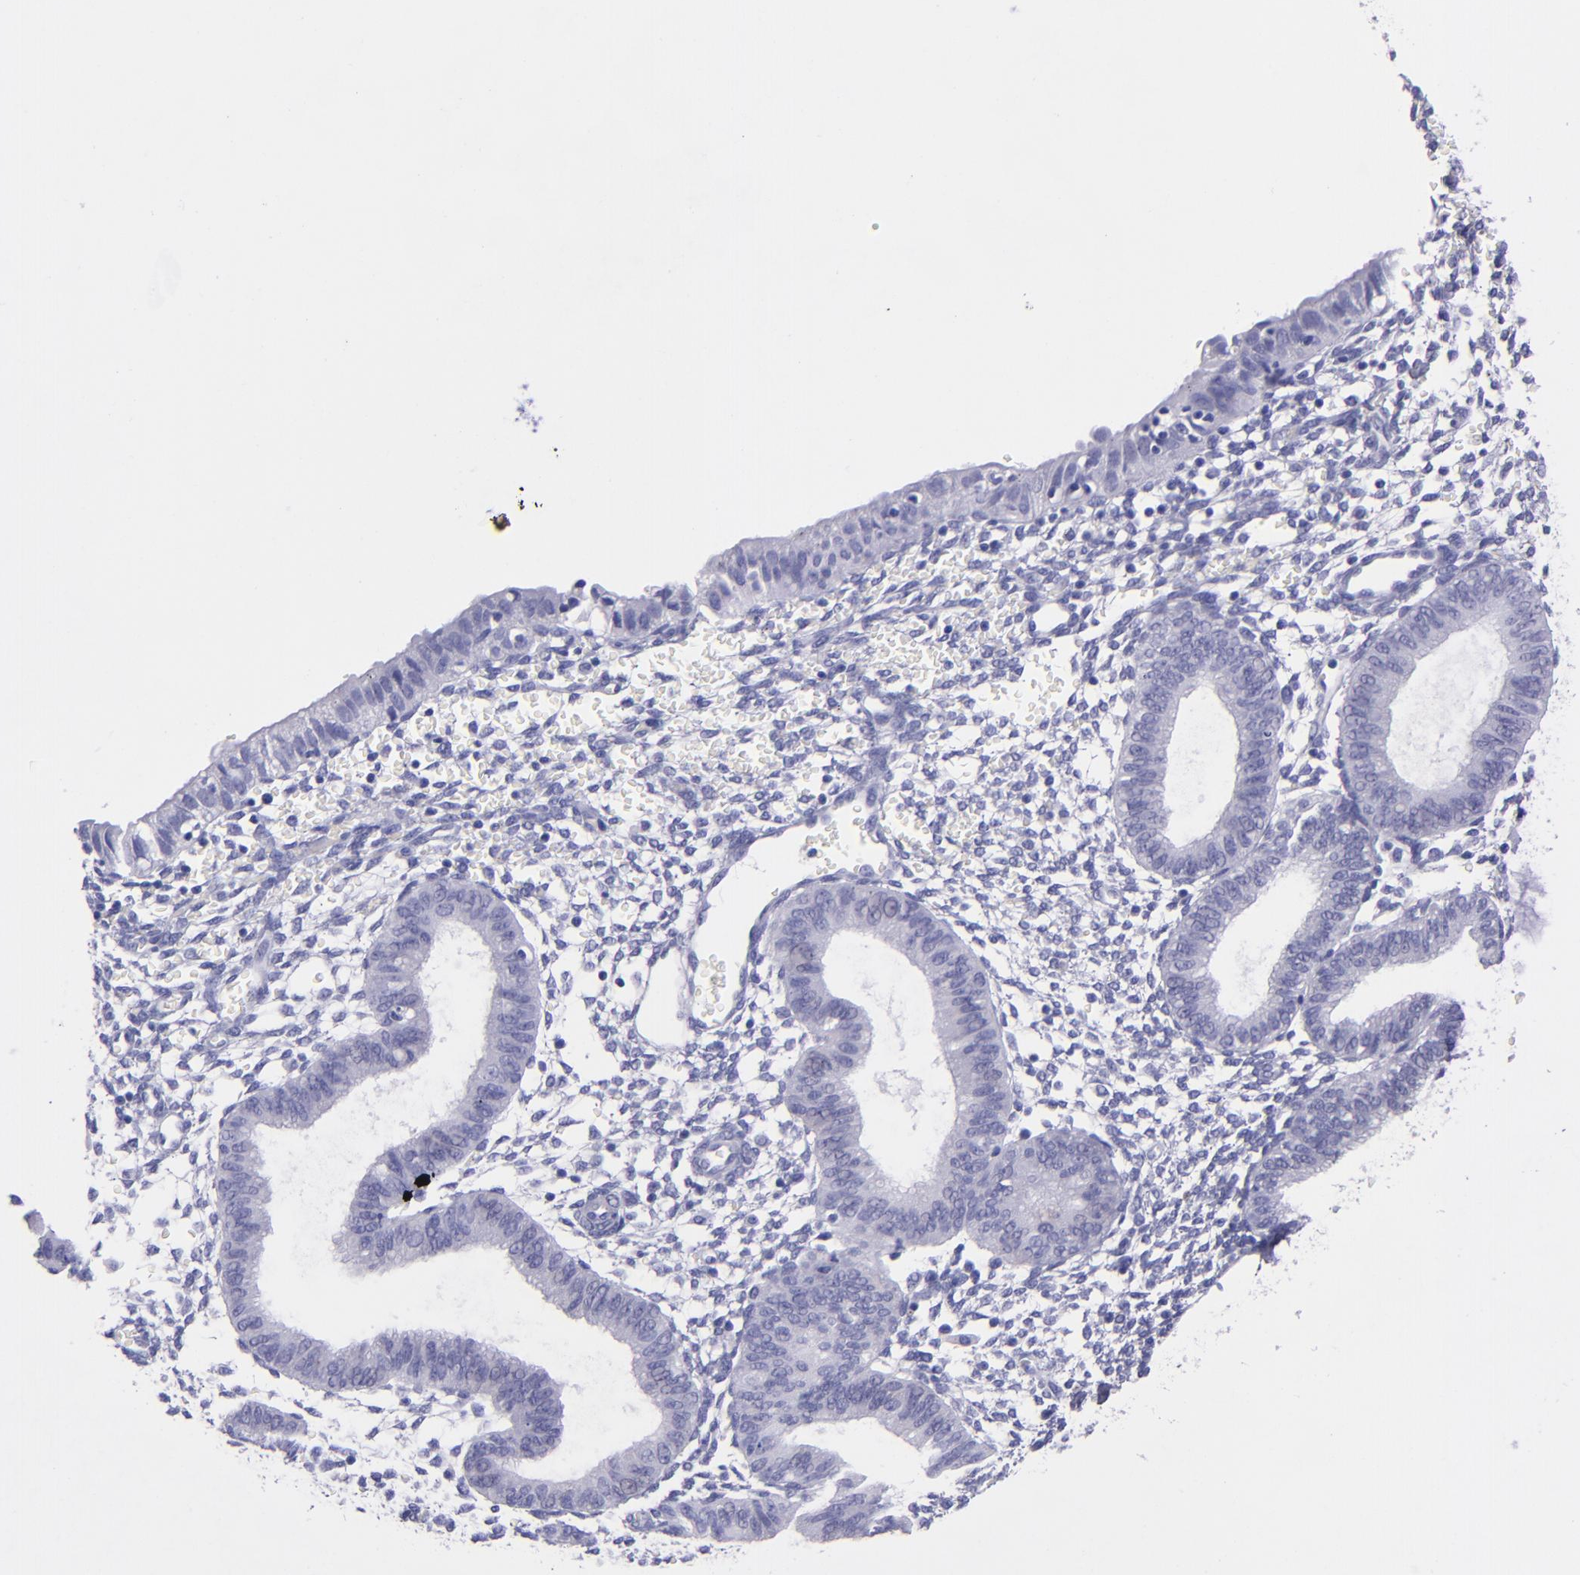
{"staining": {"intensity": "negative", "quantity": "none", "location": "none"}, "tissue": "endometrium", "cell_type": "Cells in endometrial stroma", "image_type": "normal", "snomed": [{"axis": "morphology", "description": "Normal tissue, NOS"}, {"axis": "topography", "description": "Endometrium"}], "caption": "High power microscopy image of an immunohistochemistry (IHC) micrograph of normal endometrium, revealing no significant expression in cells in endometrial stroma.", "gene": "TNNT3", "patient": {"sex": "female", "age": 61}}